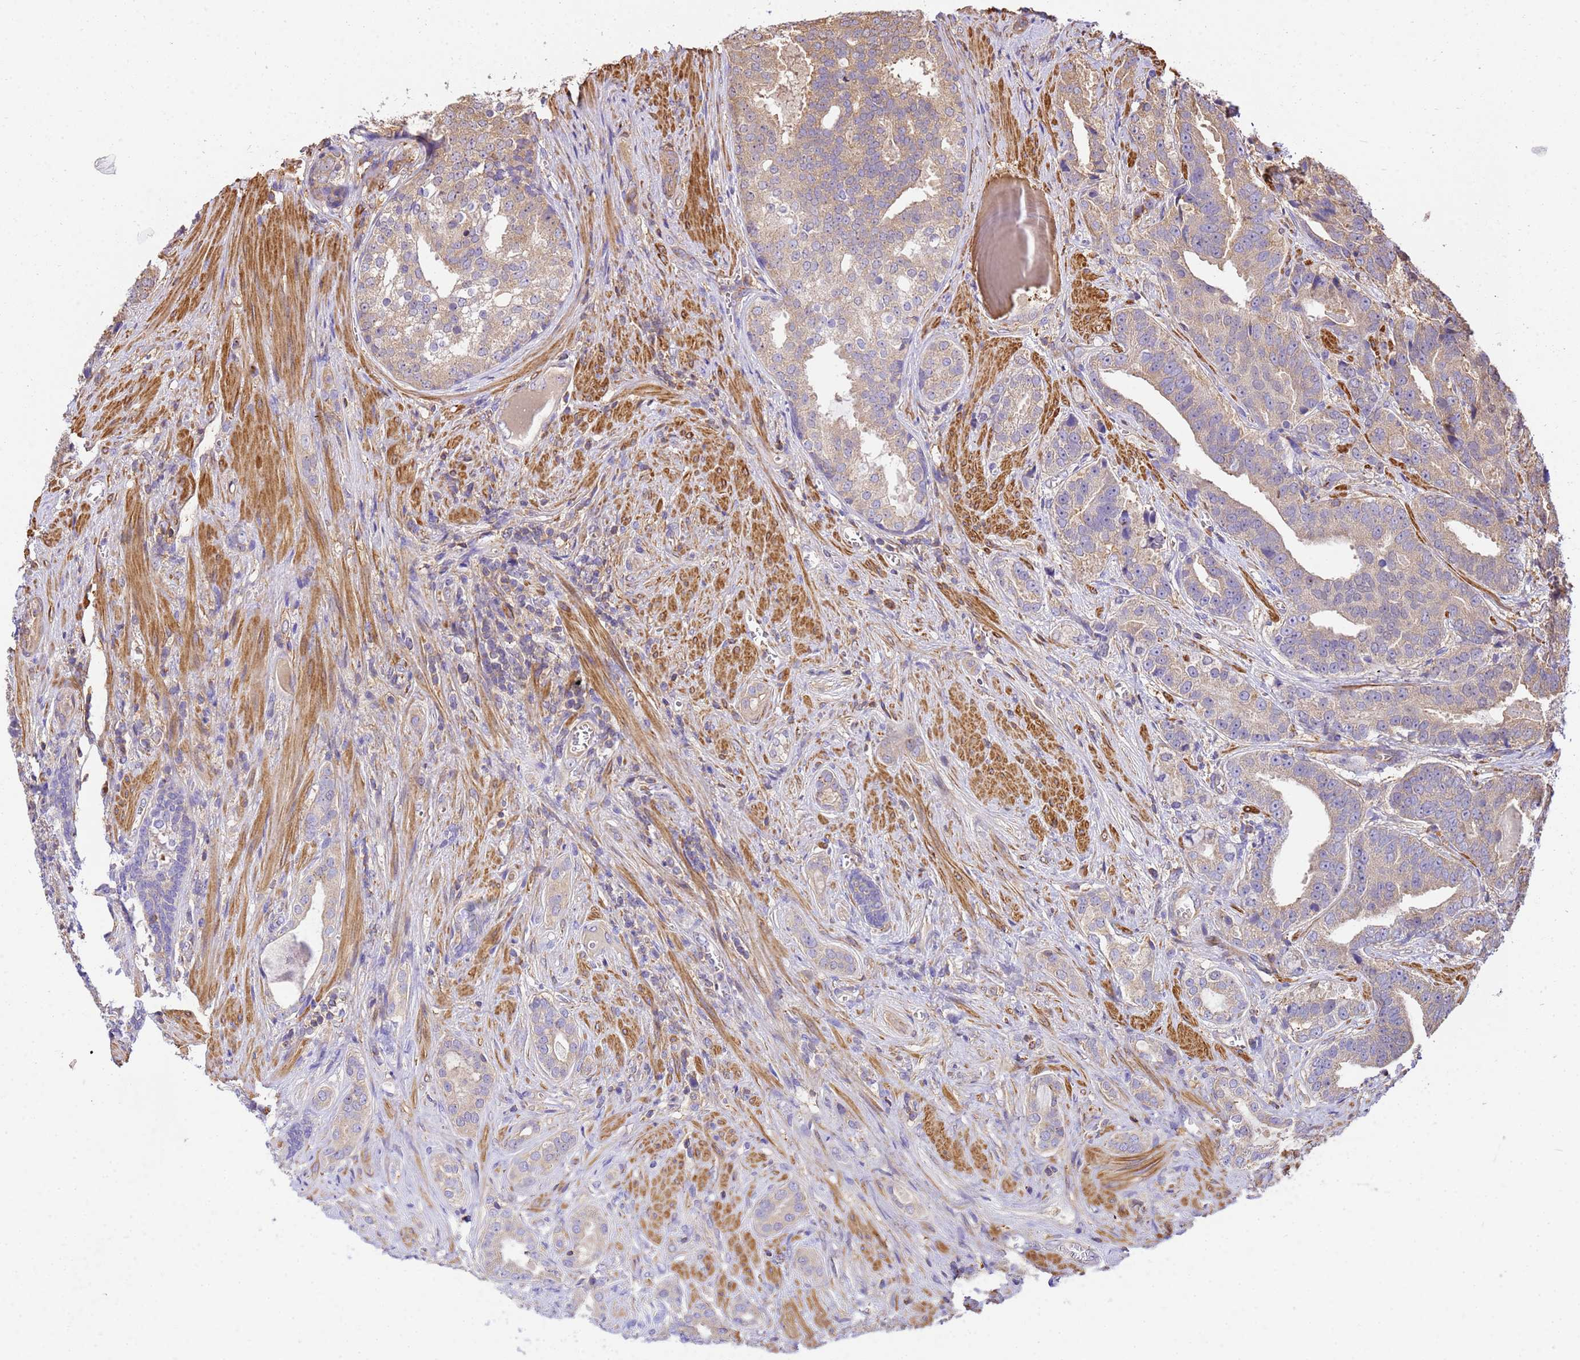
{"staining": {"intensity": "weak", "quantity": "25%-75%", "location": "cytoplasmic/membranous"}, "tissue": "prostate cancer", "cell_type": "Tumor cells", "image_type": "cancer", "snomed": [{"axis": "morphology", "description": "Adenocarcinoma, High grade"}, {"axis": "topography", "description": "Prostate"}], "caption": "IHC (DAB (3,3'-diaminobenzidine)) staining of prostate cancer displays weak cytoplasmic/membranous protein expression in approximately 25%-75% of tumor cells.", "gene": "WDR64", "patient": {"sex": "male", "age": 55}}